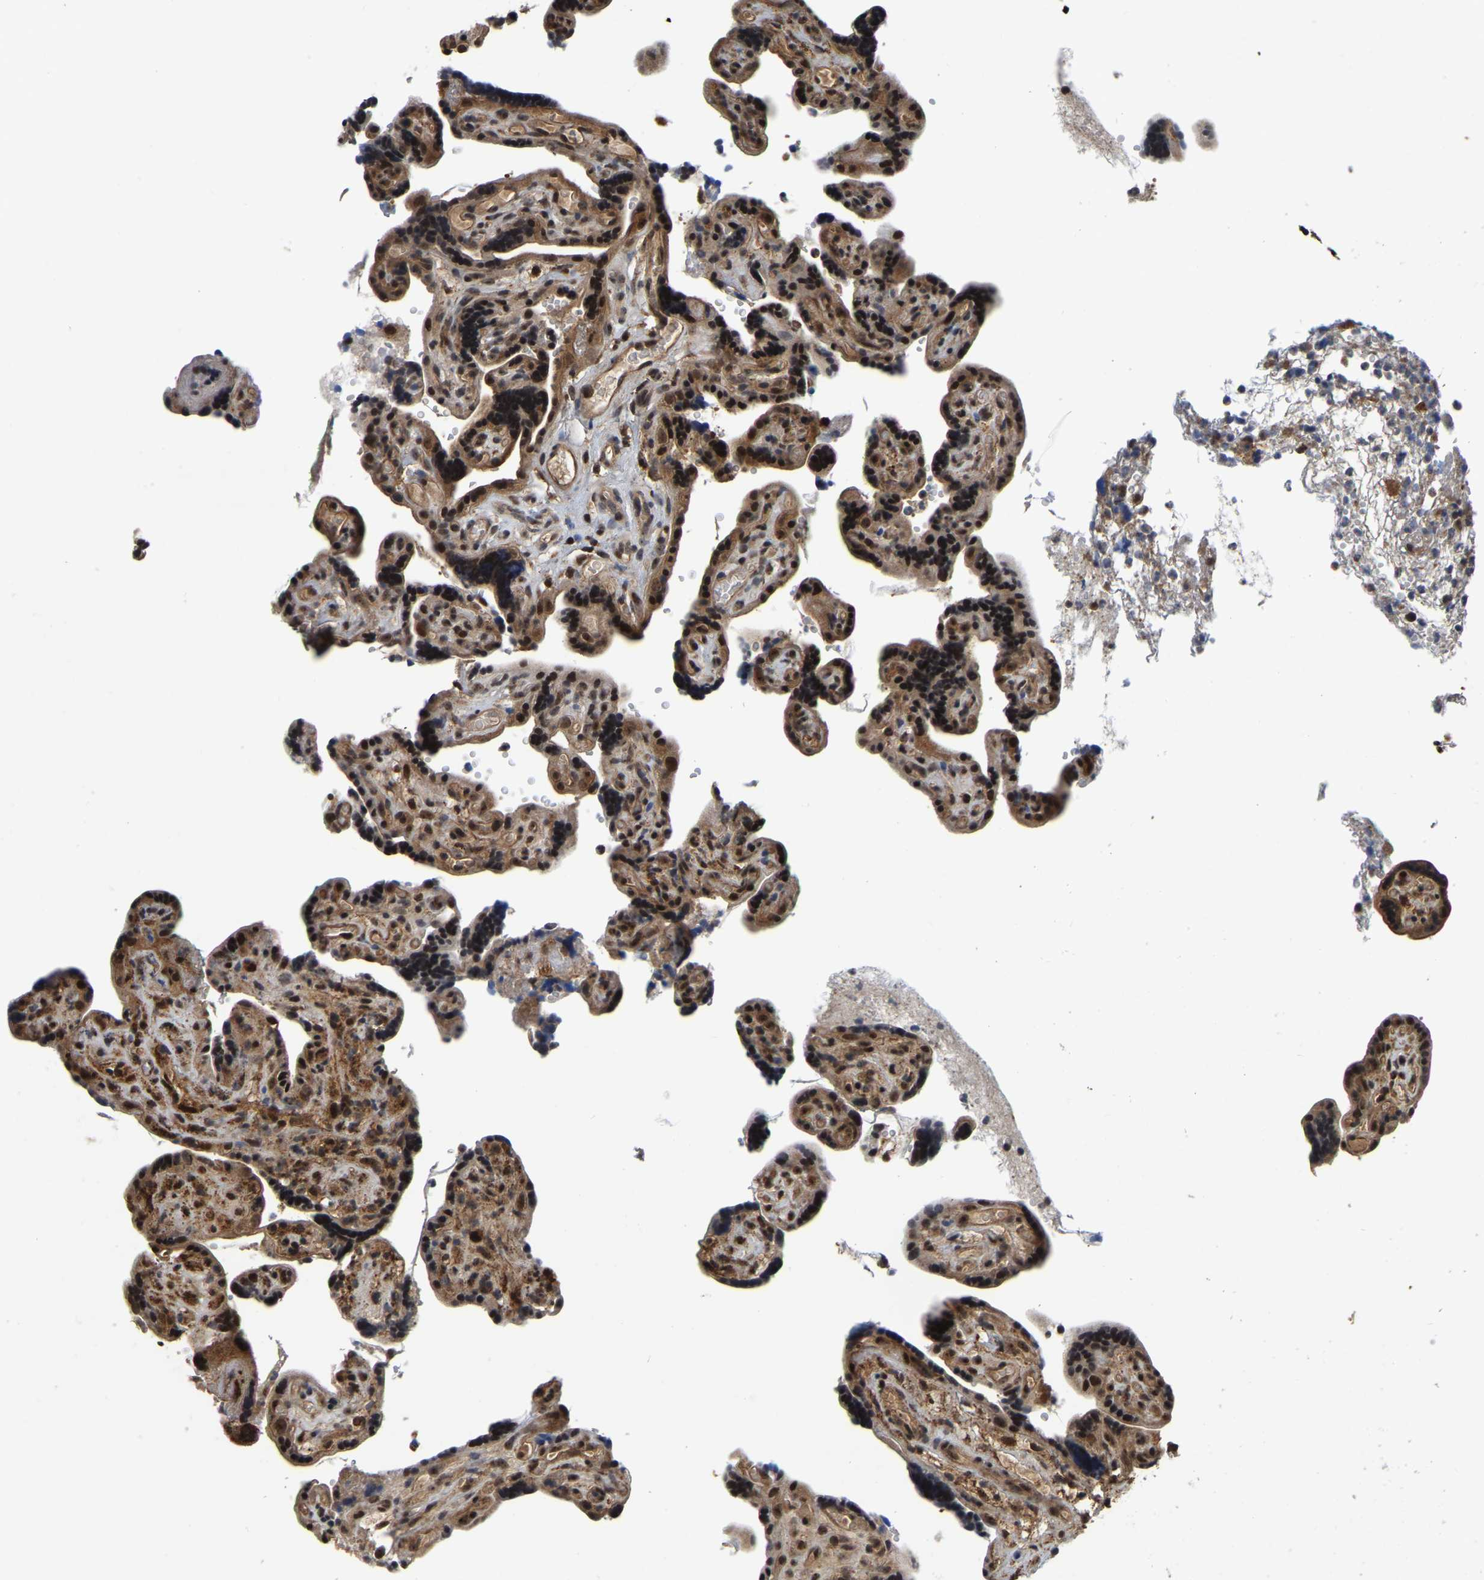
{"staining": {"intensity": "strong", "quantity": ">75%", "location": "cytoplasmic/membranous,nuclear"}, "tissue": "placenta", "cell_type": "Decidual cells", "image_type": "normal", "snomed": [{"axis": "morphology", "description": "Normal tissue, NOS"}, {"axis": "topography", "description": "Placenta"}], "caption": "A histopathology image of human placenta stained for a protein reveals strong cytoplasmic/membranous,nuclear brown staining in decidual cells. The staining is performed using DAB brown chromogen to label protein expression. The nuclei are counter-stained blue using hematoxylin.", "gene": "CIAO1", "patient": {"sex": "female", "age": 30}}